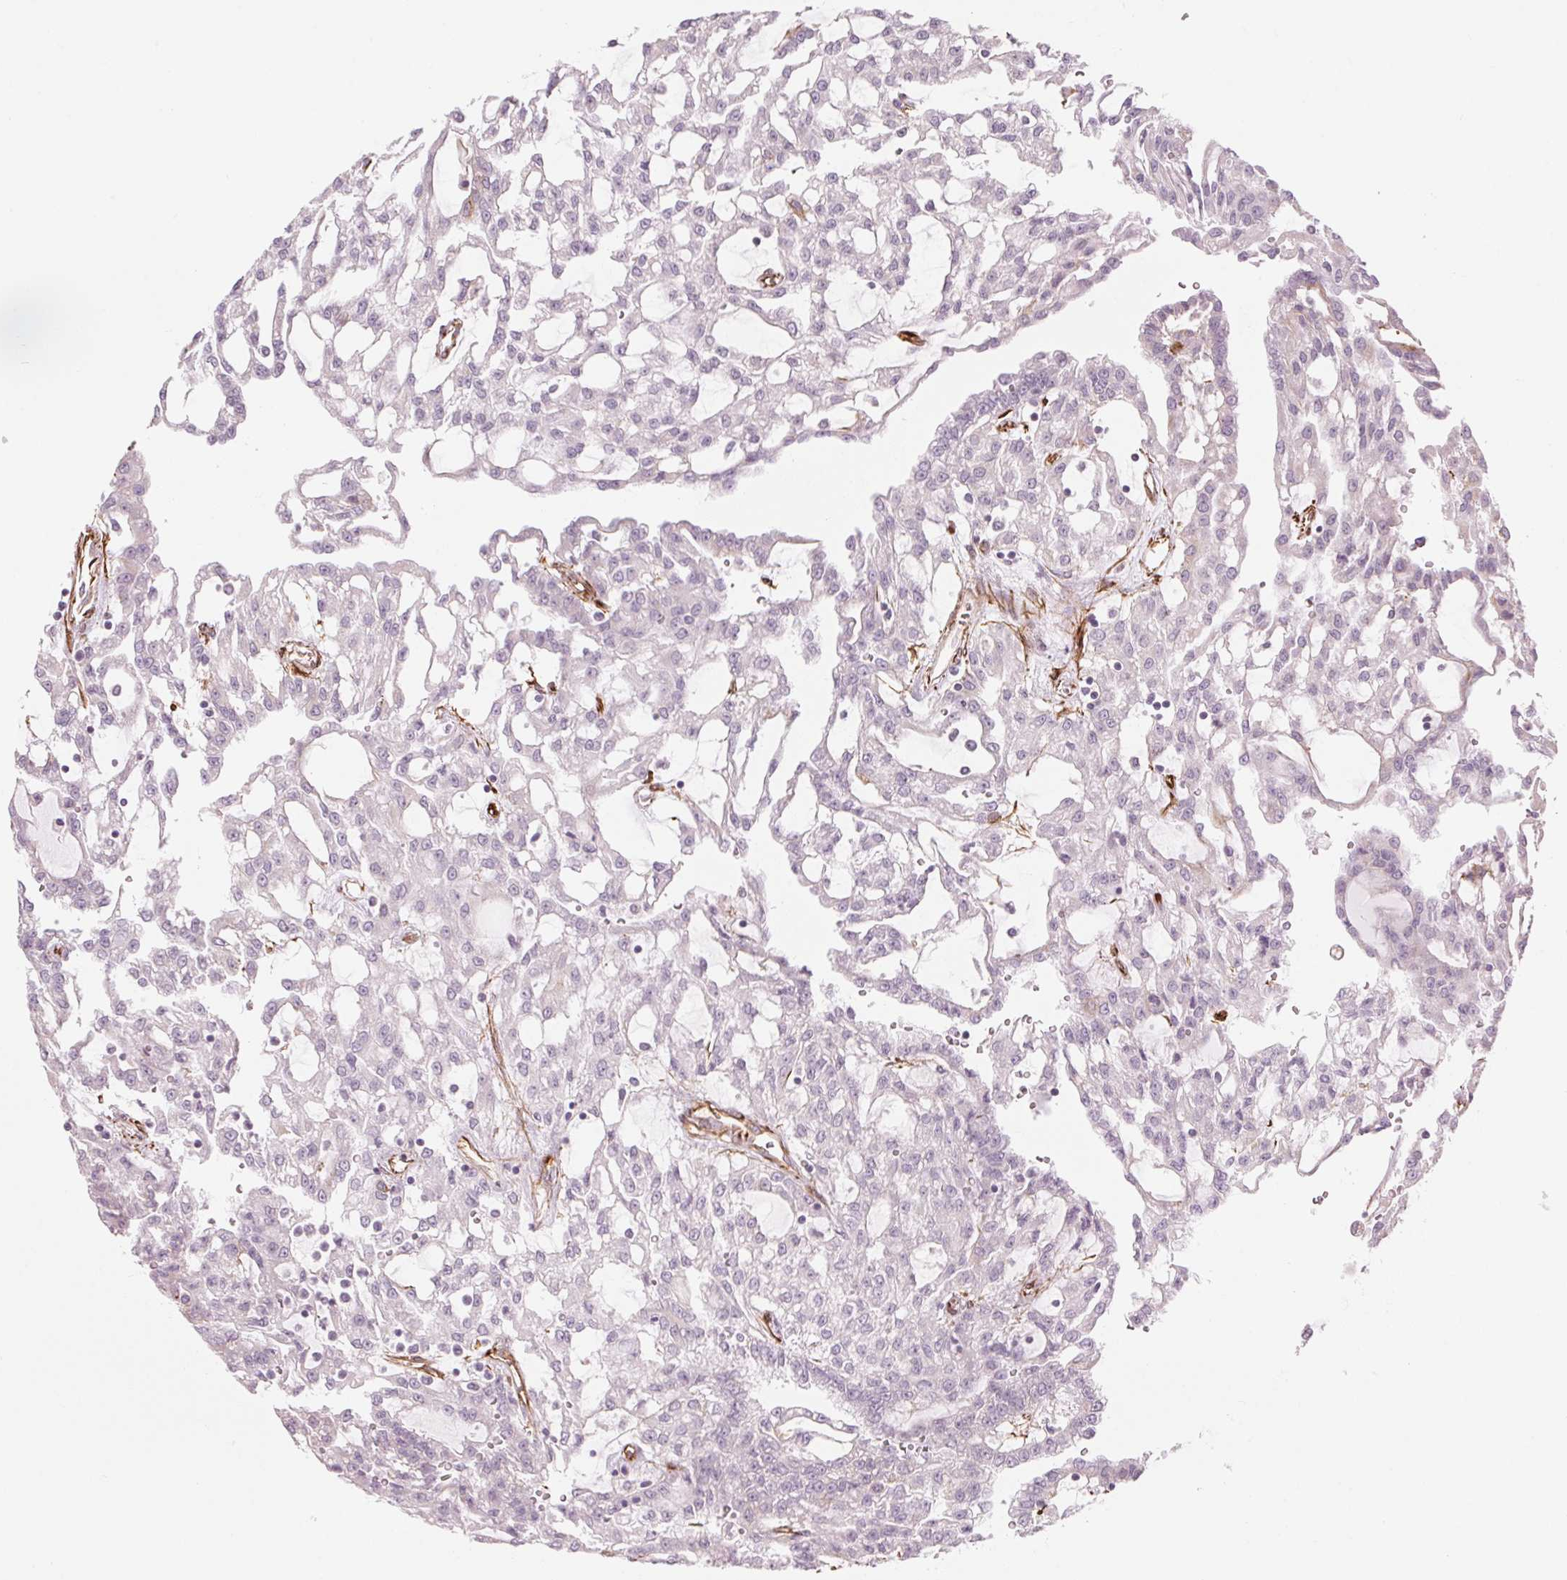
{"staining": {"intensity": "negative", "quantity": "none", "location": "none"}, "tissue": "renal cancer", "cell_type": "Tumor cells", "image_type": "cancer", "snomed": [{"axis": "morphology", "description": "Adenocarcinoma, NOS"}, {"axis": "topography", "description": "Kidney"}], "caption": "High power microscopy photomicrograph of an immunohistochemistry (IHC) histopathology image of renal cancer, revealing no significant staining in tumor cells.", "gene": "CLPS", "patient": {"sex": "male", "age": 63}}